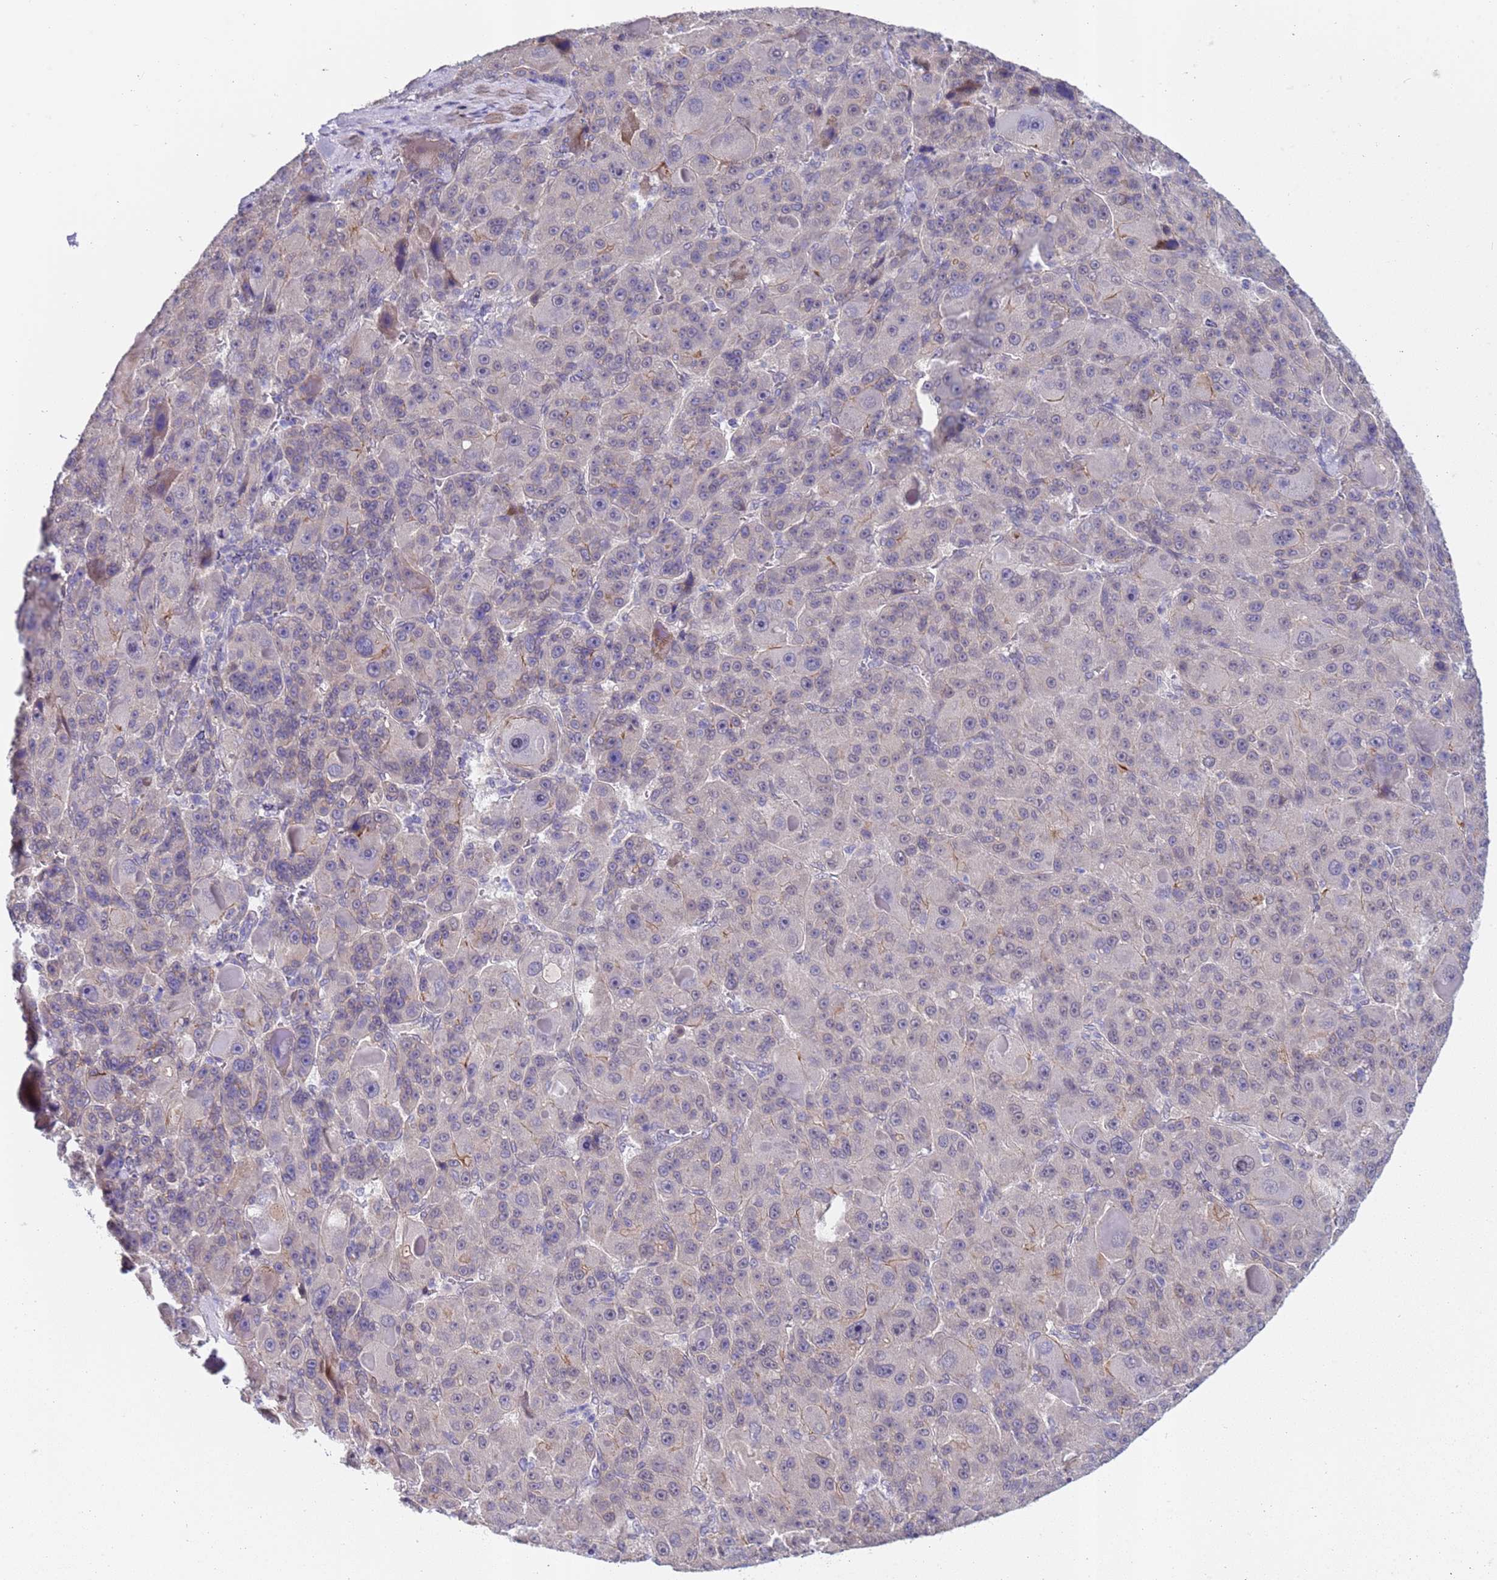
{"staining": {"intensity": "weak", "quantity": "<25%", "location": "cytoplasmic/membranous"}, "tissue": "liver cancer", "cell_type": "Tumor cells", "image_type": "cancer", "snomed": [{"axis": "morphology", "description": "Carcinoma, Hepatocellular, NOS"}, {"axis": "topography", "description": "Liver"}], "caption": "Immunohistochemical staining of liver cancer (hepatocellular carcinoma) demonstrates no significant positivity in tumor cells. (IHC, brightfield microscopy, high magnification).", "gene": "TRMT10A", "patient": {"sex": "male", "age": 76}}